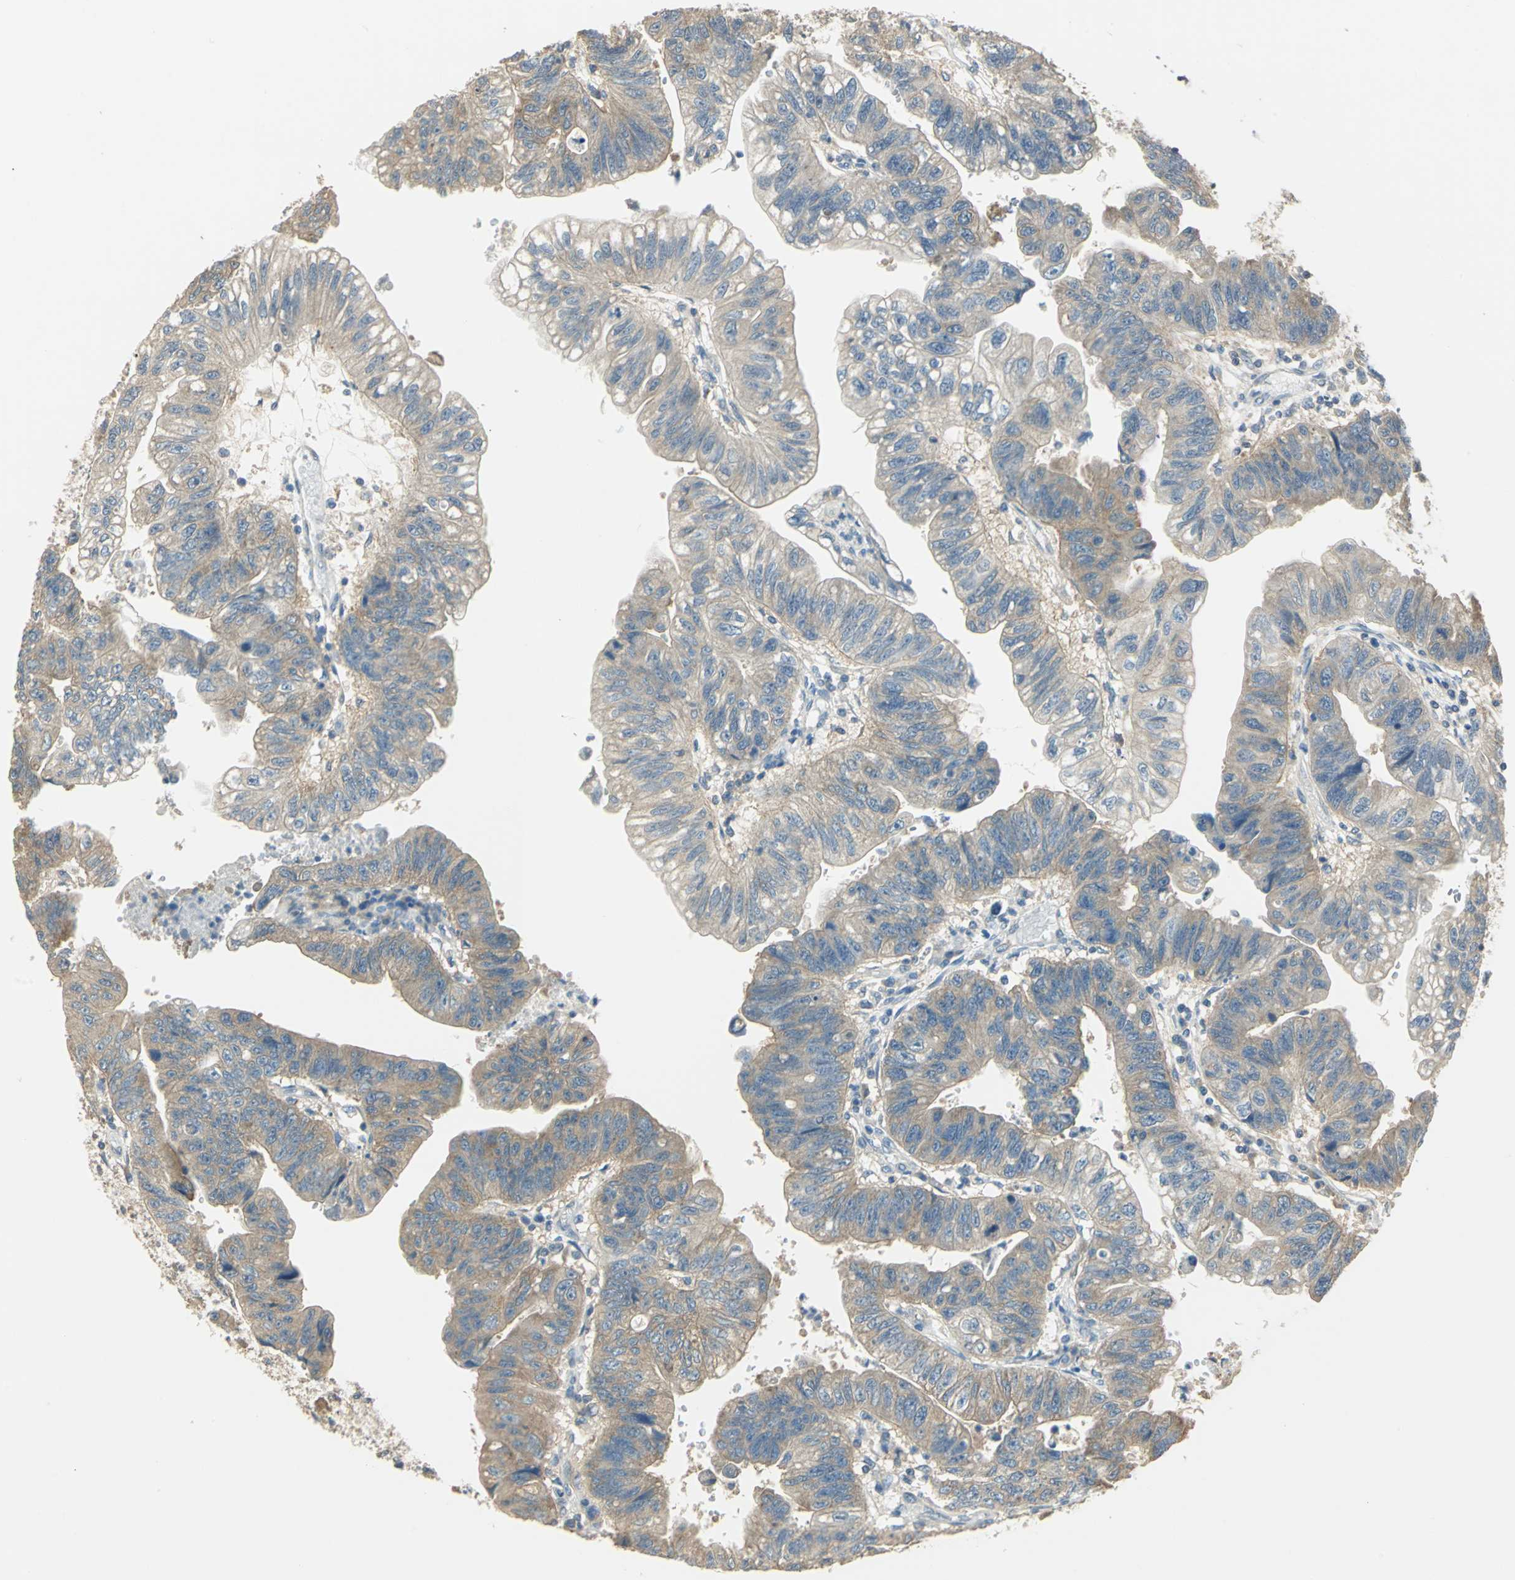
{"staining": {"intensity": "moderate", "quantity": ">75%", "location": "cytoplasmic/membranous"}, "tissue": "stomach cancer", "cell_type": "Tumor cells", "image_type": "cancer", "snomed": [{"axis": "morphology", "description": "Adenocarcinoma, NOS"}, {"axis": "topography", "description": "Stomach"}], "caption": "Immunohistochemical staining of stomach adenocarcinoma exhibits medium levels of moderate cytoplasmic/membranous protein staining in approximately >75% of tumor cells.", "gene": "SHC2", "patient": {"sex": "male", "age": 59}}